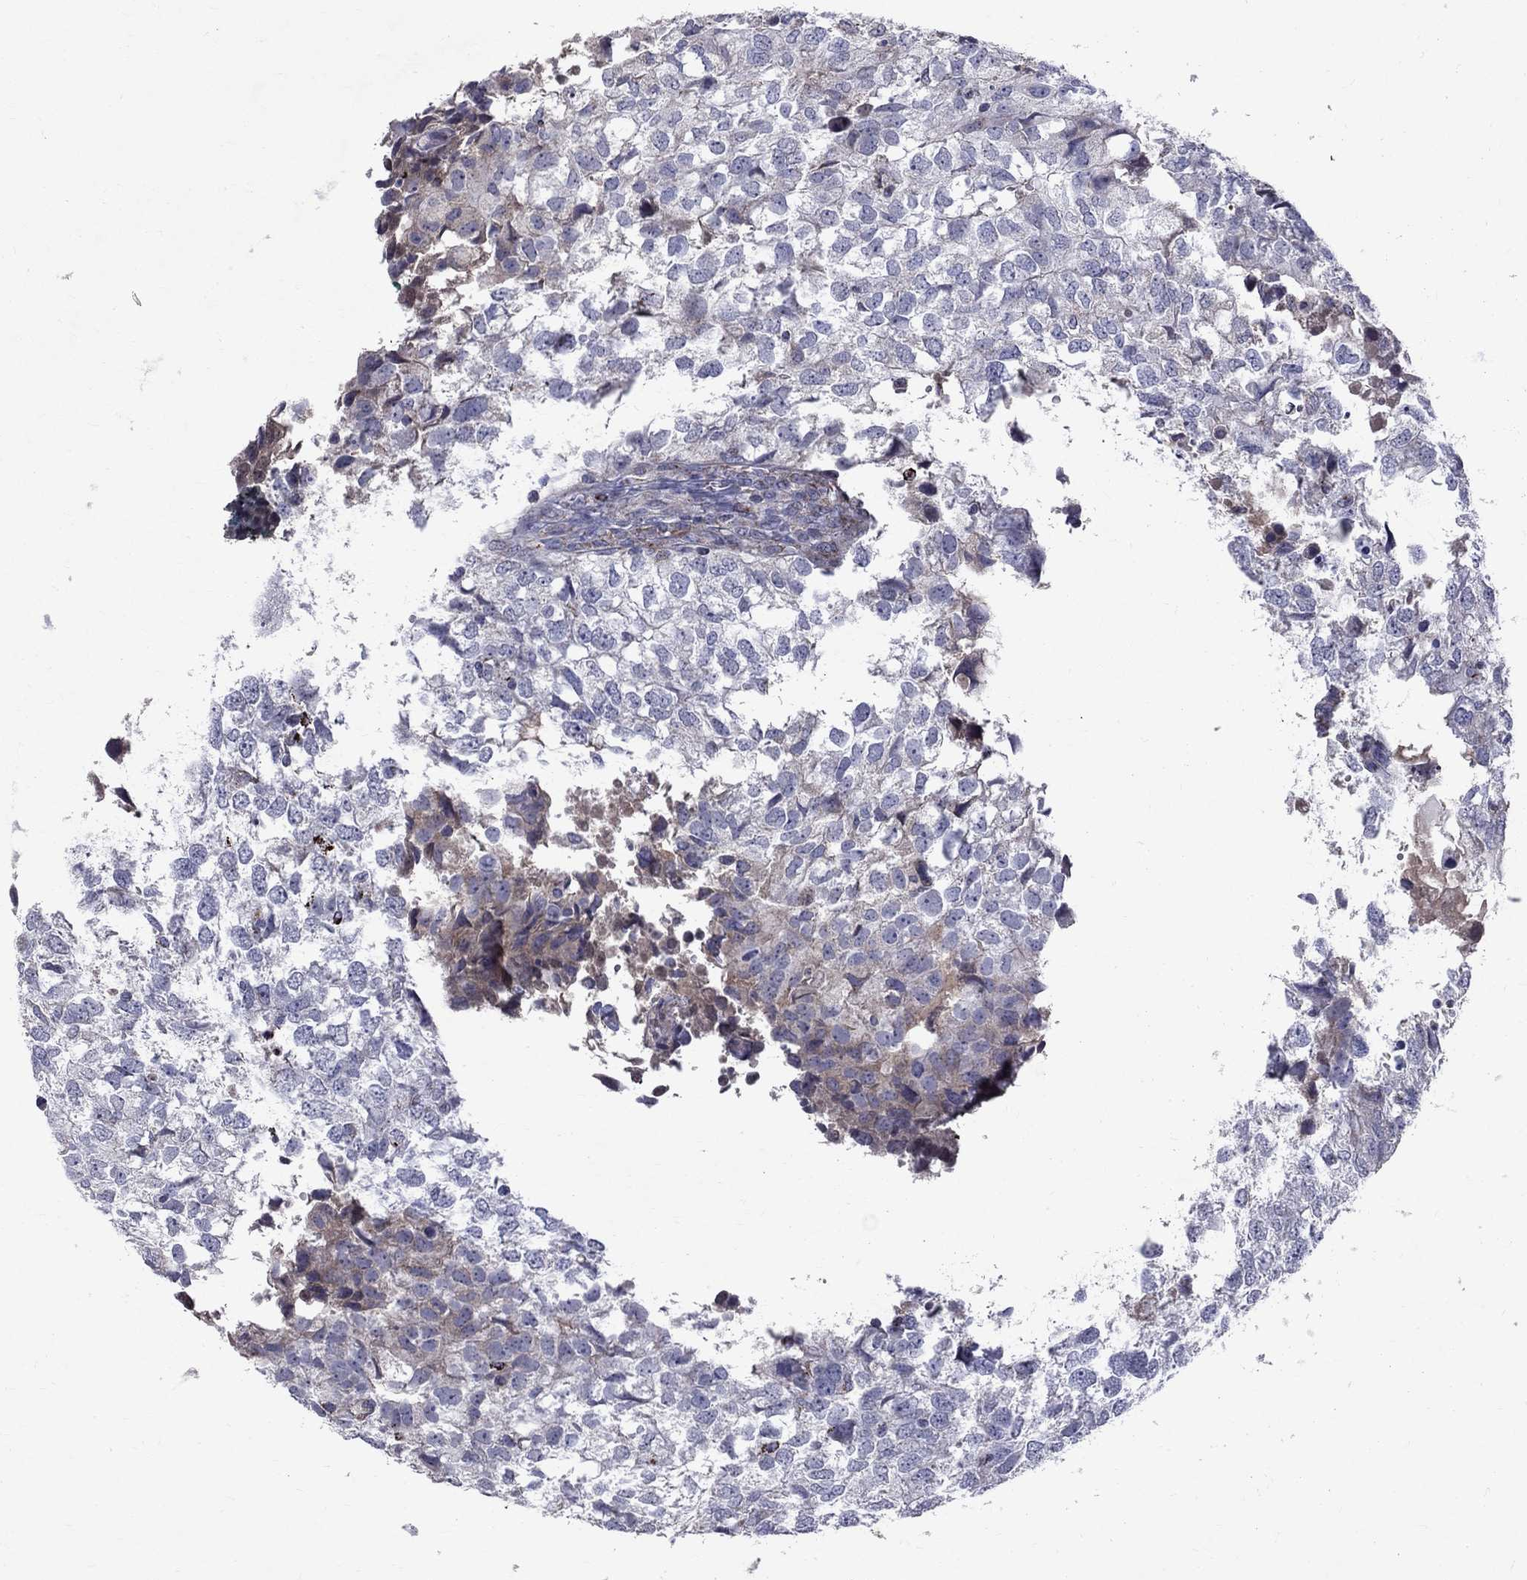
{"staining": {"intensity": "weak", "quantity": "<25%", "location": "cytoplasmic/membranous"}, "tissue": "breast cancer", "cell_type": "Tumor cells", "image_type": "cancer", "snomed": [{"axis": "morphology", "description": "Duct carcinoma"}, {"axis": "topography", "description": "Breast"}], "caption": "Image shows no protein expression in tumor cells of breast intraductal carcinoma tissue.", "gene": "SLC4A10", "patient": {"sex": "female", "age": 30}}